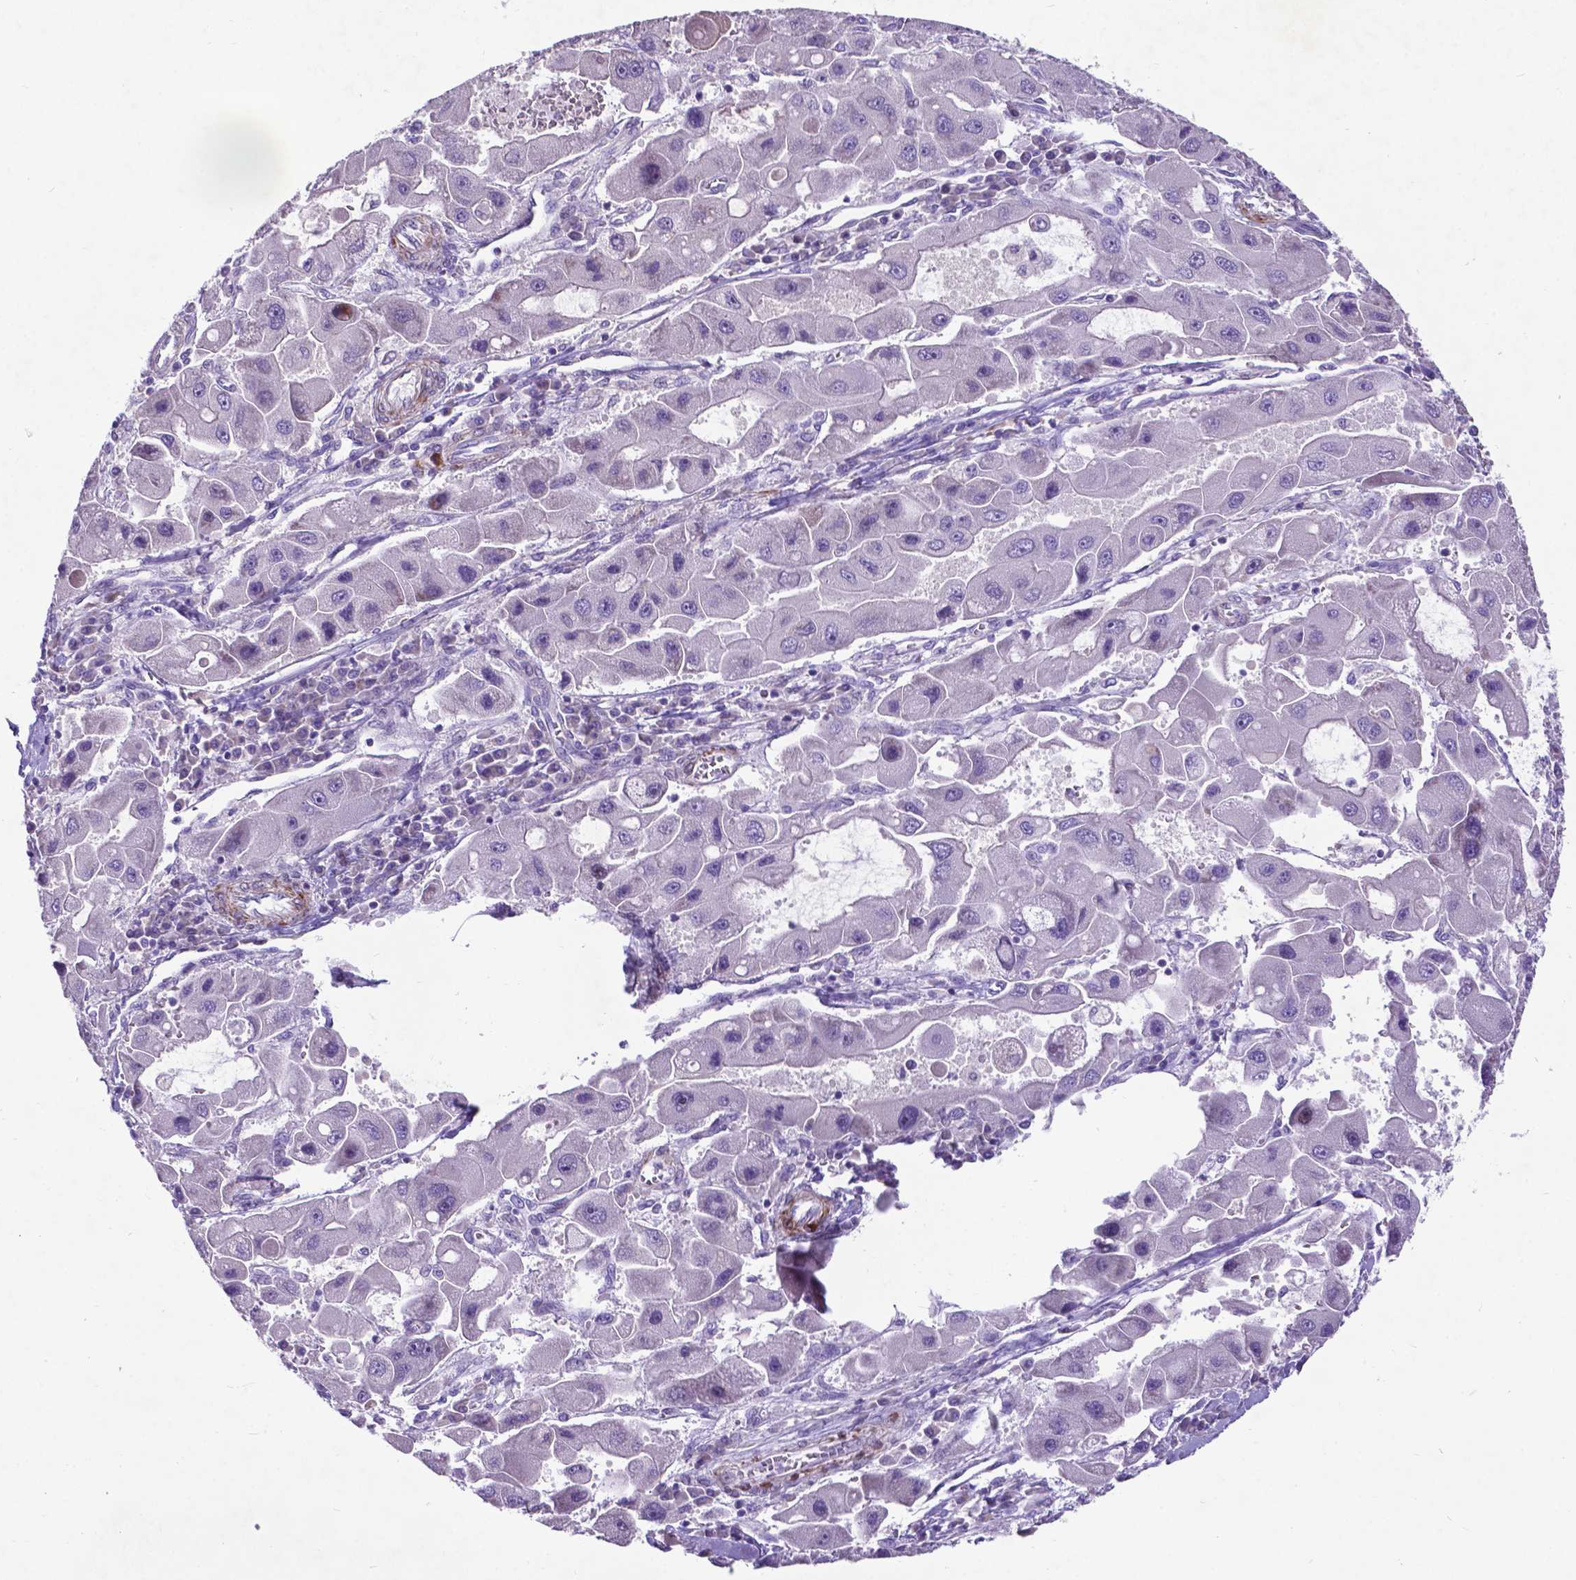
{"staining": {"intensity": "negative", "quantity": "none", "location": "none"}, "tissue": "liver cancer", "cell_type": "Tumor cells", "image_type": "cancer", "snomed": [{"axis": "morphology", "description": "Carcinoma, Hepatocellular, NOS"}, {"axis": "topography", "description": "Liver"}], "caption": "This histopathology image is of liver hepatocellular carcinoma stained with IHC to label a protein in brown with the nuclei are counter-stained blue. There is no positivity in tumor cells. (Brightfield microscopy of DAB immunohistochemistry at high magnification).", "gene": "PFKFB4", "patient": {"sex": "male", "age": 24}}